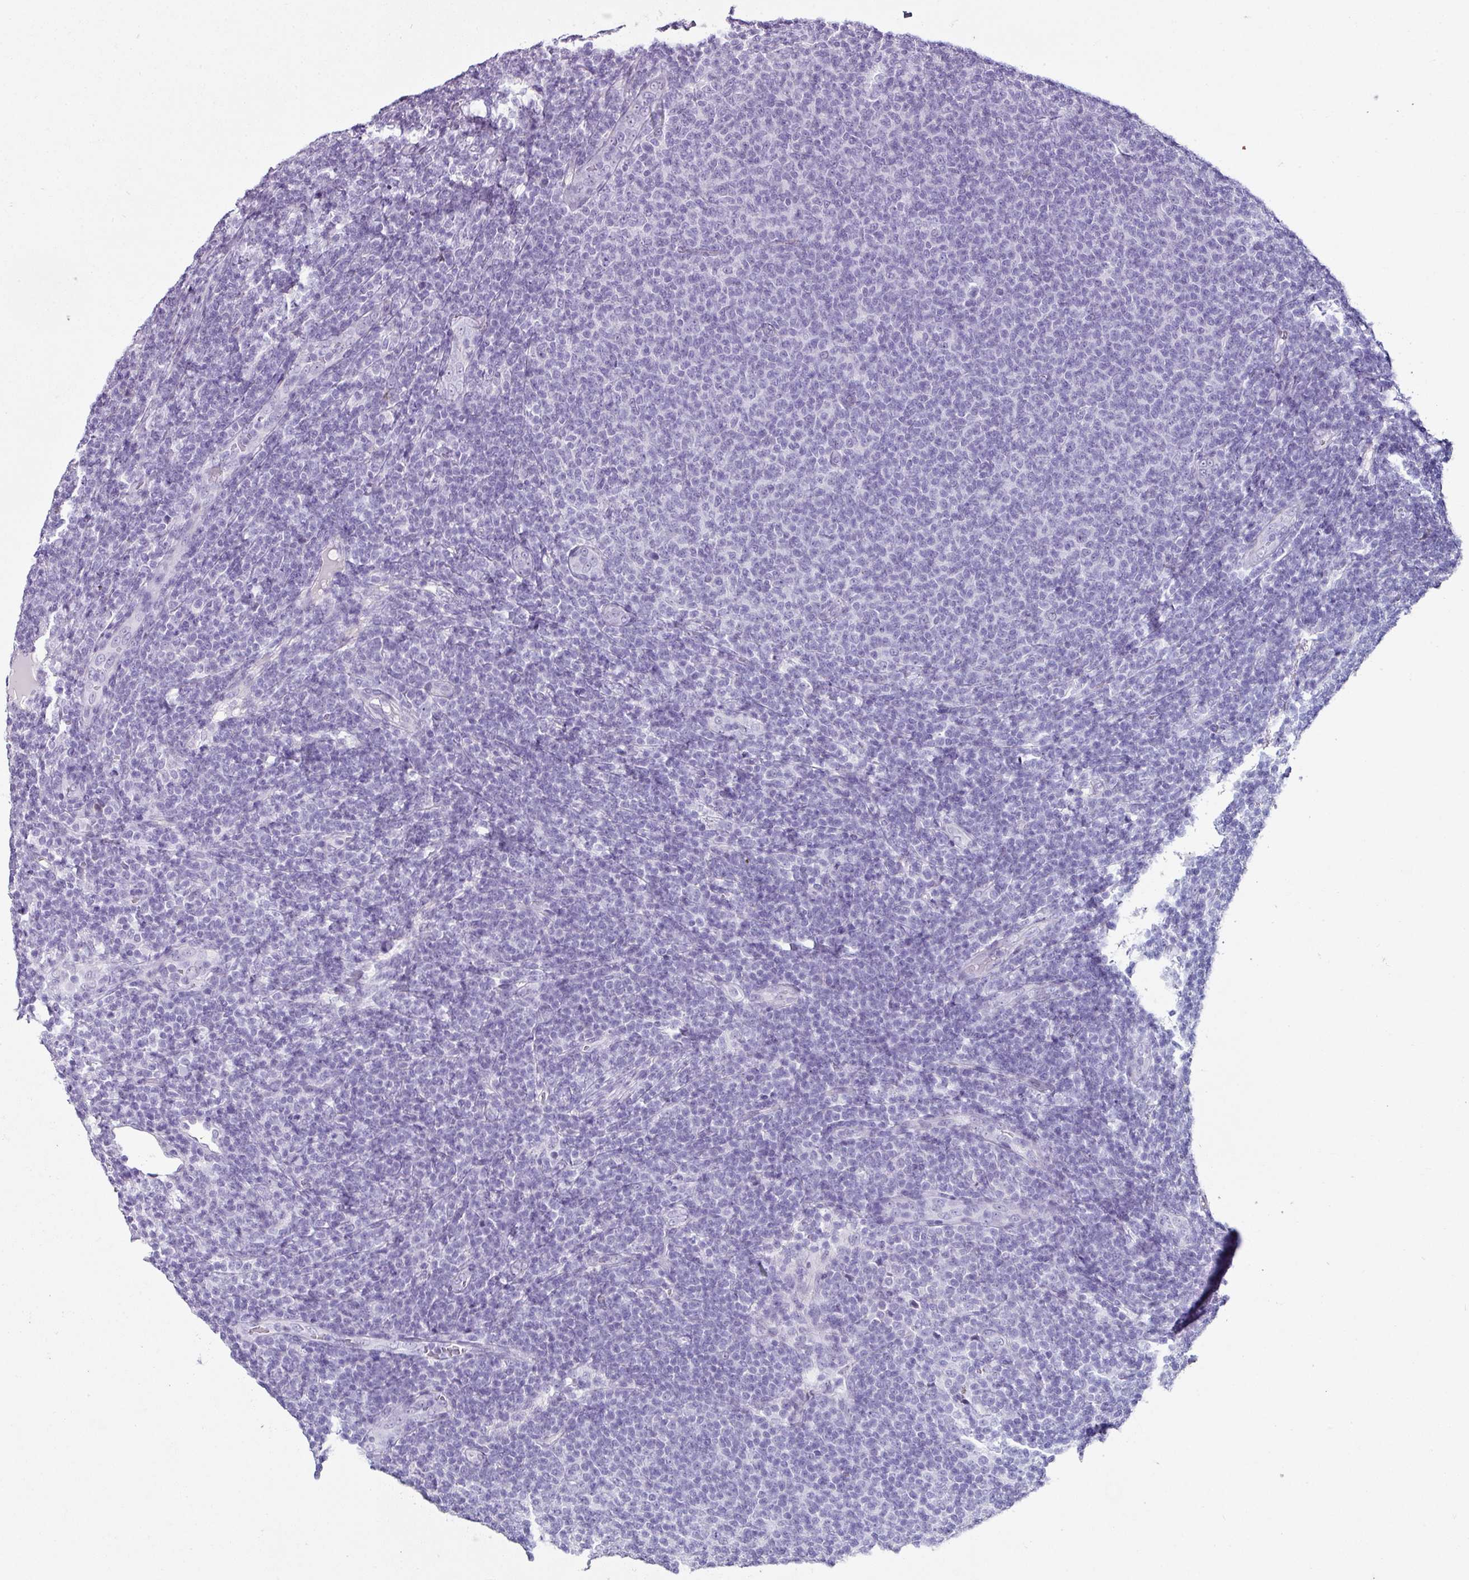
{"staining": {"intensity": "negative", "quantity": "none", "location": "none"}, "tissue": "lymphoma", "cell_type": "Tumor cells", "image_type": "cancer", "snomed": [{"axis": "morphology", "description": "Malignant lymphoma, non-Hodgkin's type, Low grade"}, {"axis": "topography", "description": "Lymph node"}], "caption": "This is an immunohistochemistry histopathology image of malignant lymphoma, non-Hodgkin's type (low-grade). There is no expression in tumor cells.", "gene": "TRA2A", "patient": {"sex": "male", "age": 66}}